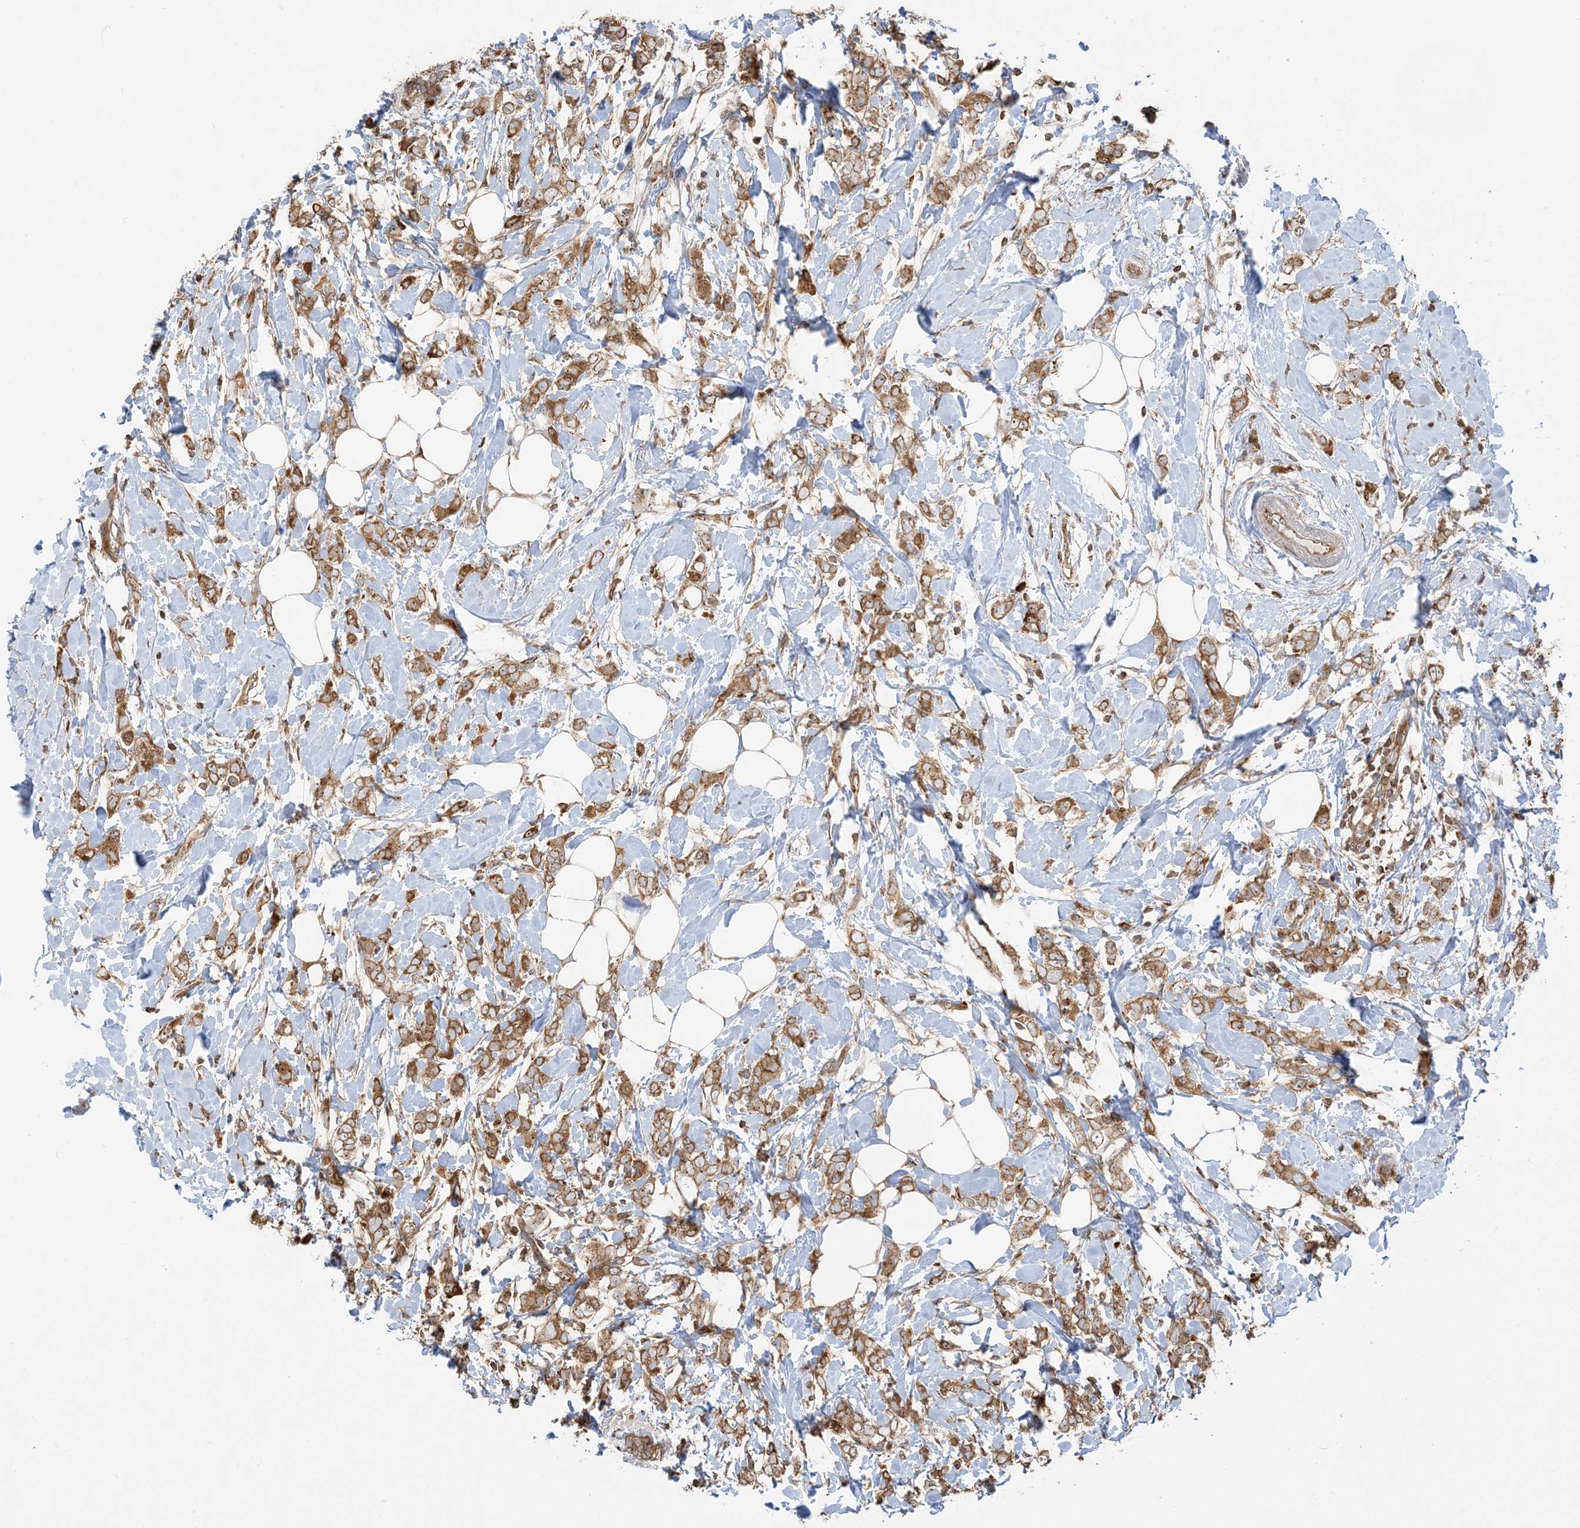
{"staining": {"intensity": "moderate", "quantity": ">75%", "location": "cytoplasmic/membranous,nuclear"}, "tissue": "breast cancer", "cell_type": "Tumor cells", "image_type": "cancer", "snomed": [{"axis": "morphology", "description": "Normal tissue, NOS"}, {"axis": "morphology", "description": "Lobular carcinoma"}, {"axis": "topography", "description": "Breast"}], "caption": "An image showing moderate cytoplasmic/membranous and nuclear staining in approximately >75% of tumor cells in breast cancer, as visualized by brown immunohistochemical staining.", "gene": "SRP72", "patient": {"sex": "female", "age": 47}}